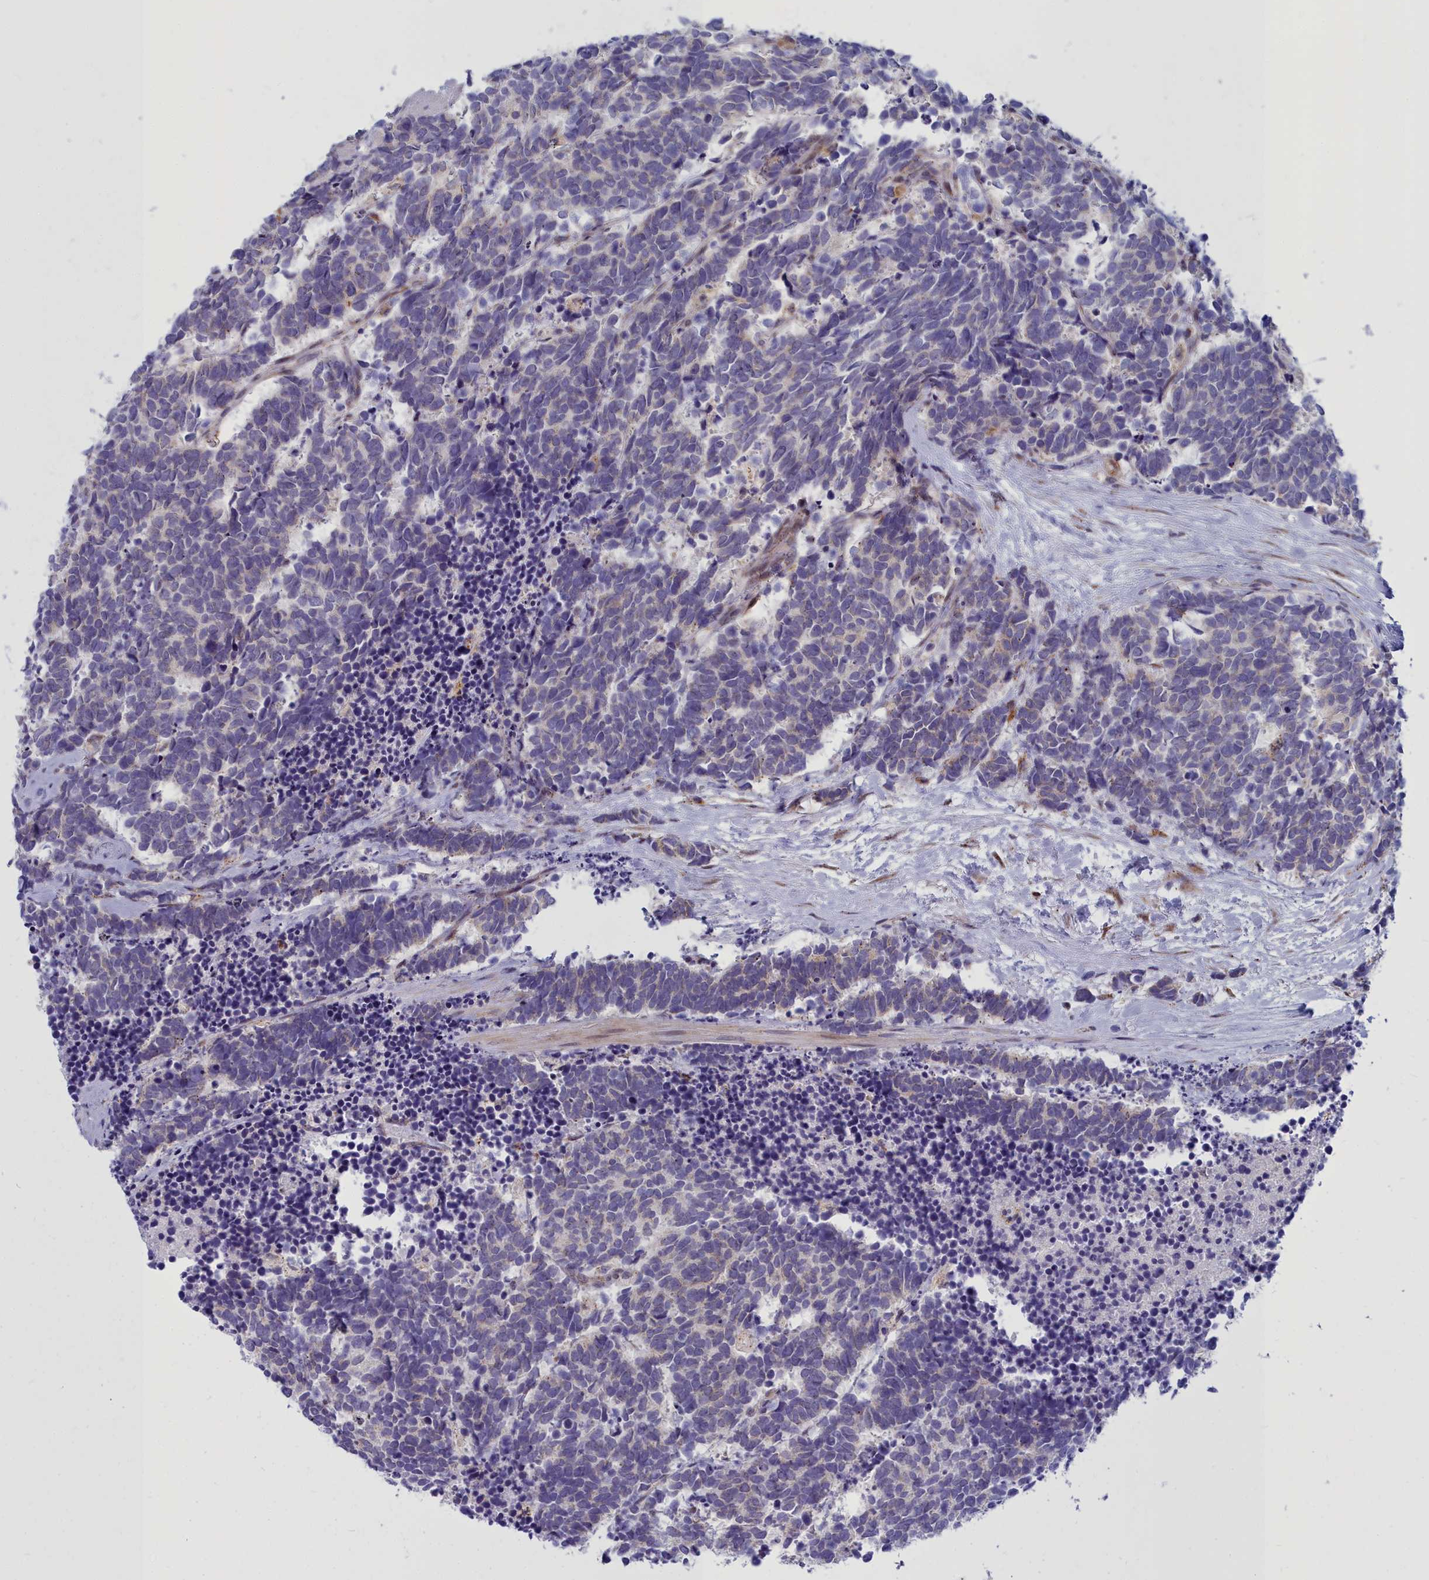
{"staining": {"intensity": "negative", "quantity": "none", "location": "none"}, "tissue": "carcinoid", "cell_type": "Tumor cells", "image_type": "cancer", "snomed": [{"axis": "morphology", "description": "Carcinoma, NOS"}, {"axis": "morphology", "description": "Carcinoid, malignant, NOS"}, {"axis": "topography", "description": "Prostate"}], "caption": "Human carcinoid stained for a protein using IHC exhibits no expression in tumor cells.", "gene": "WDPCP", "patient": {"sex": "male", "age": 57}}